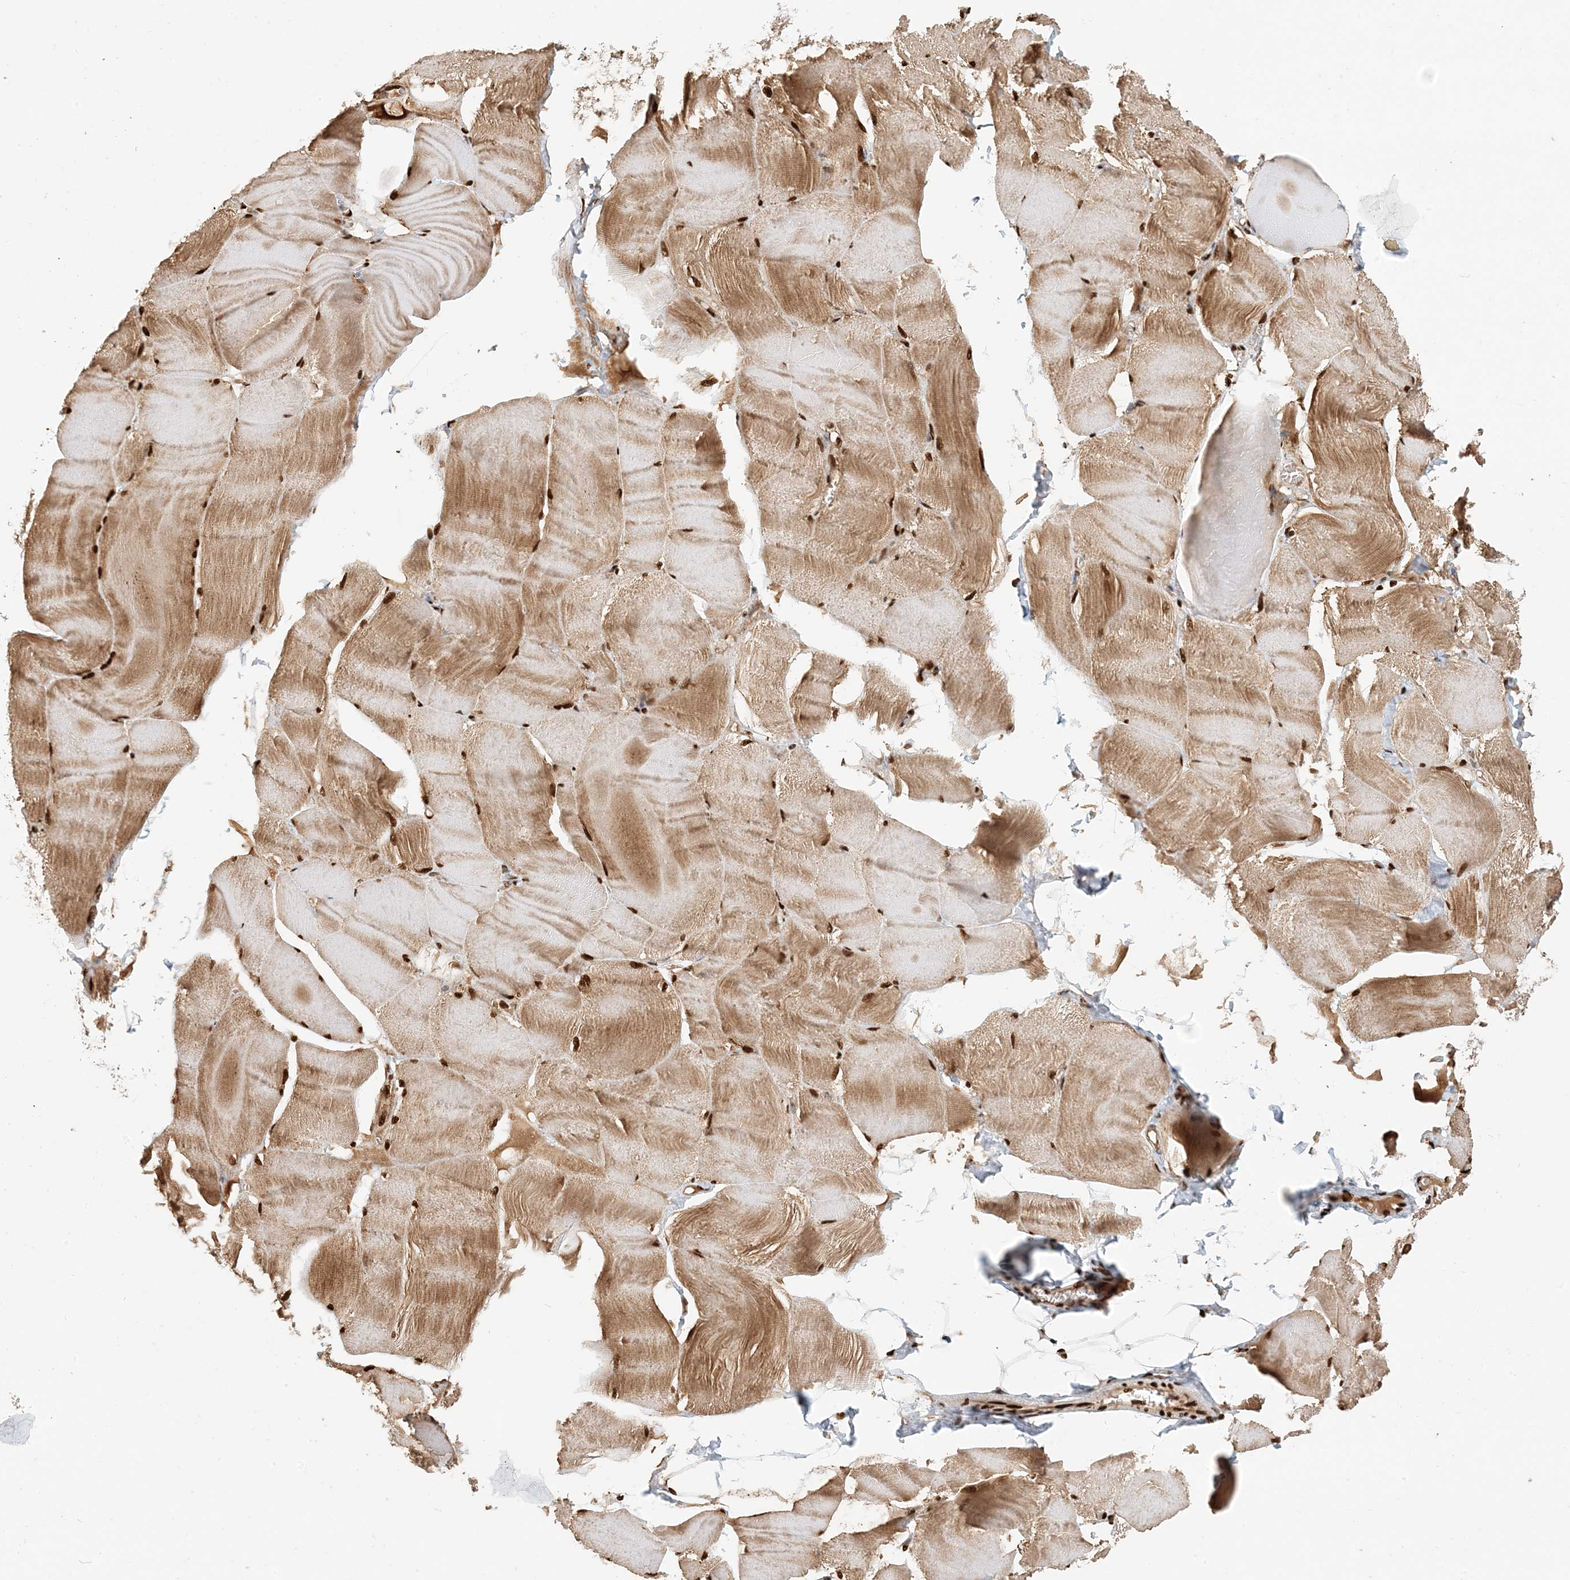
{"staining": {"intensity": "moderate", "quantity": ">75%", "location": "cytoplasmic/membranous,nuclear"}, "tissue": "skeletal muscle", "cell_type": "Myocytes", "image_type": "normal", "snomed": [{"axis": "morphology", "description": "Normal tissue, NOS"}, {"axis": "morphology", "description": "Basal cell carcinoma"}, {"axis": "topography", "description": "Skeletal muscle"}], "caption": "IHC (DAB (3,3'-diaminobenzidine)) staining of normal human skeletal muscle reveals moderate cytoplasmic/membranous,nuclear protein staining in about >75% of myocytes.", "gene": "CKS1B", "patient": {"sex": "female", "age": 64}}